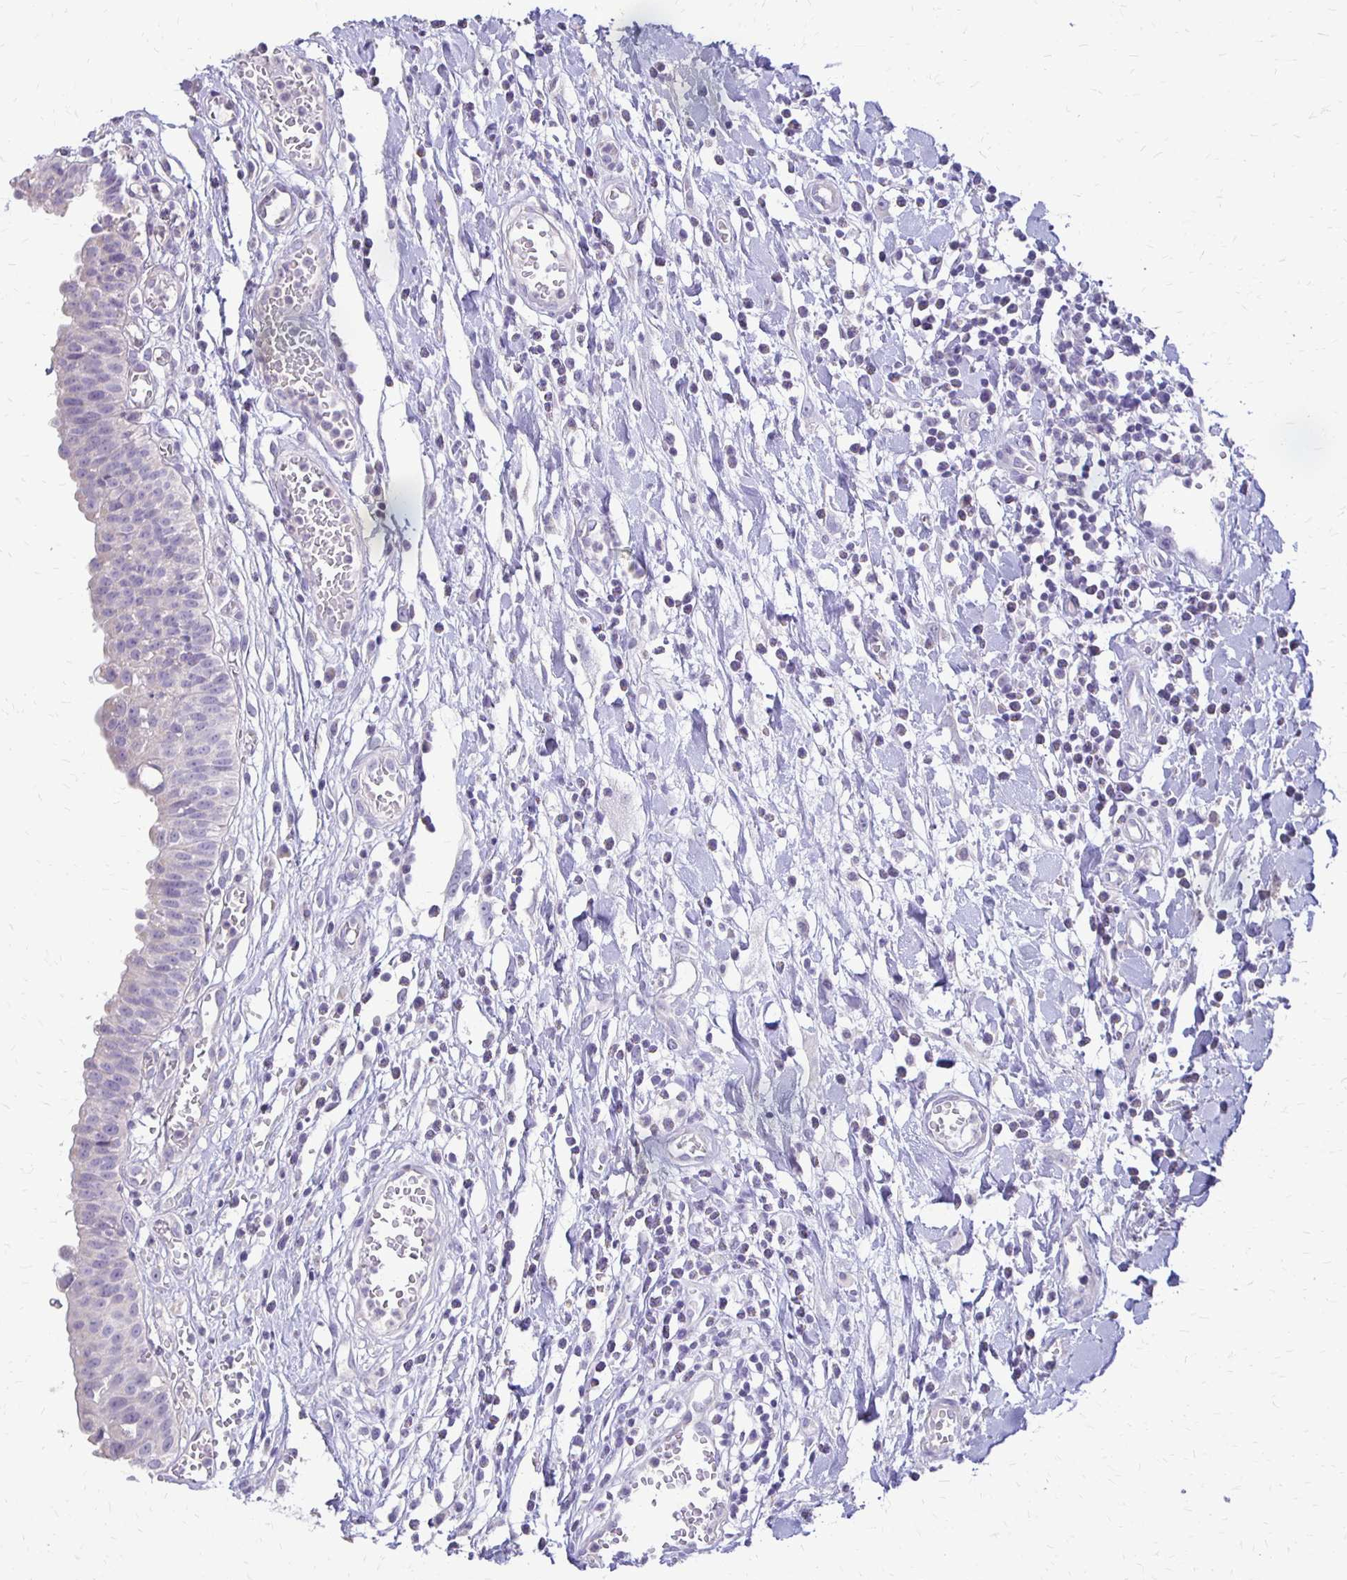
{"staining": {"intensity": "negative", "quantity": "none", "location": "none"}, "tissue": "urinary bladder", "cell_type": "Urothelial cells", "image_type": "normal", "snomed": [{"axis": "morphology", "description": "Normal tissue, NOS"}, {"axis": "topography", "description": "Urinary bladder"}], "caption": "Immunohistochemistry photomicrograph of normal urinary bladder: urinary bladder stained with DAB displays no significant protein positivity in urothelial cells.", "gene": "ALPG", "patient": {"sex": "male", "age": 64}}